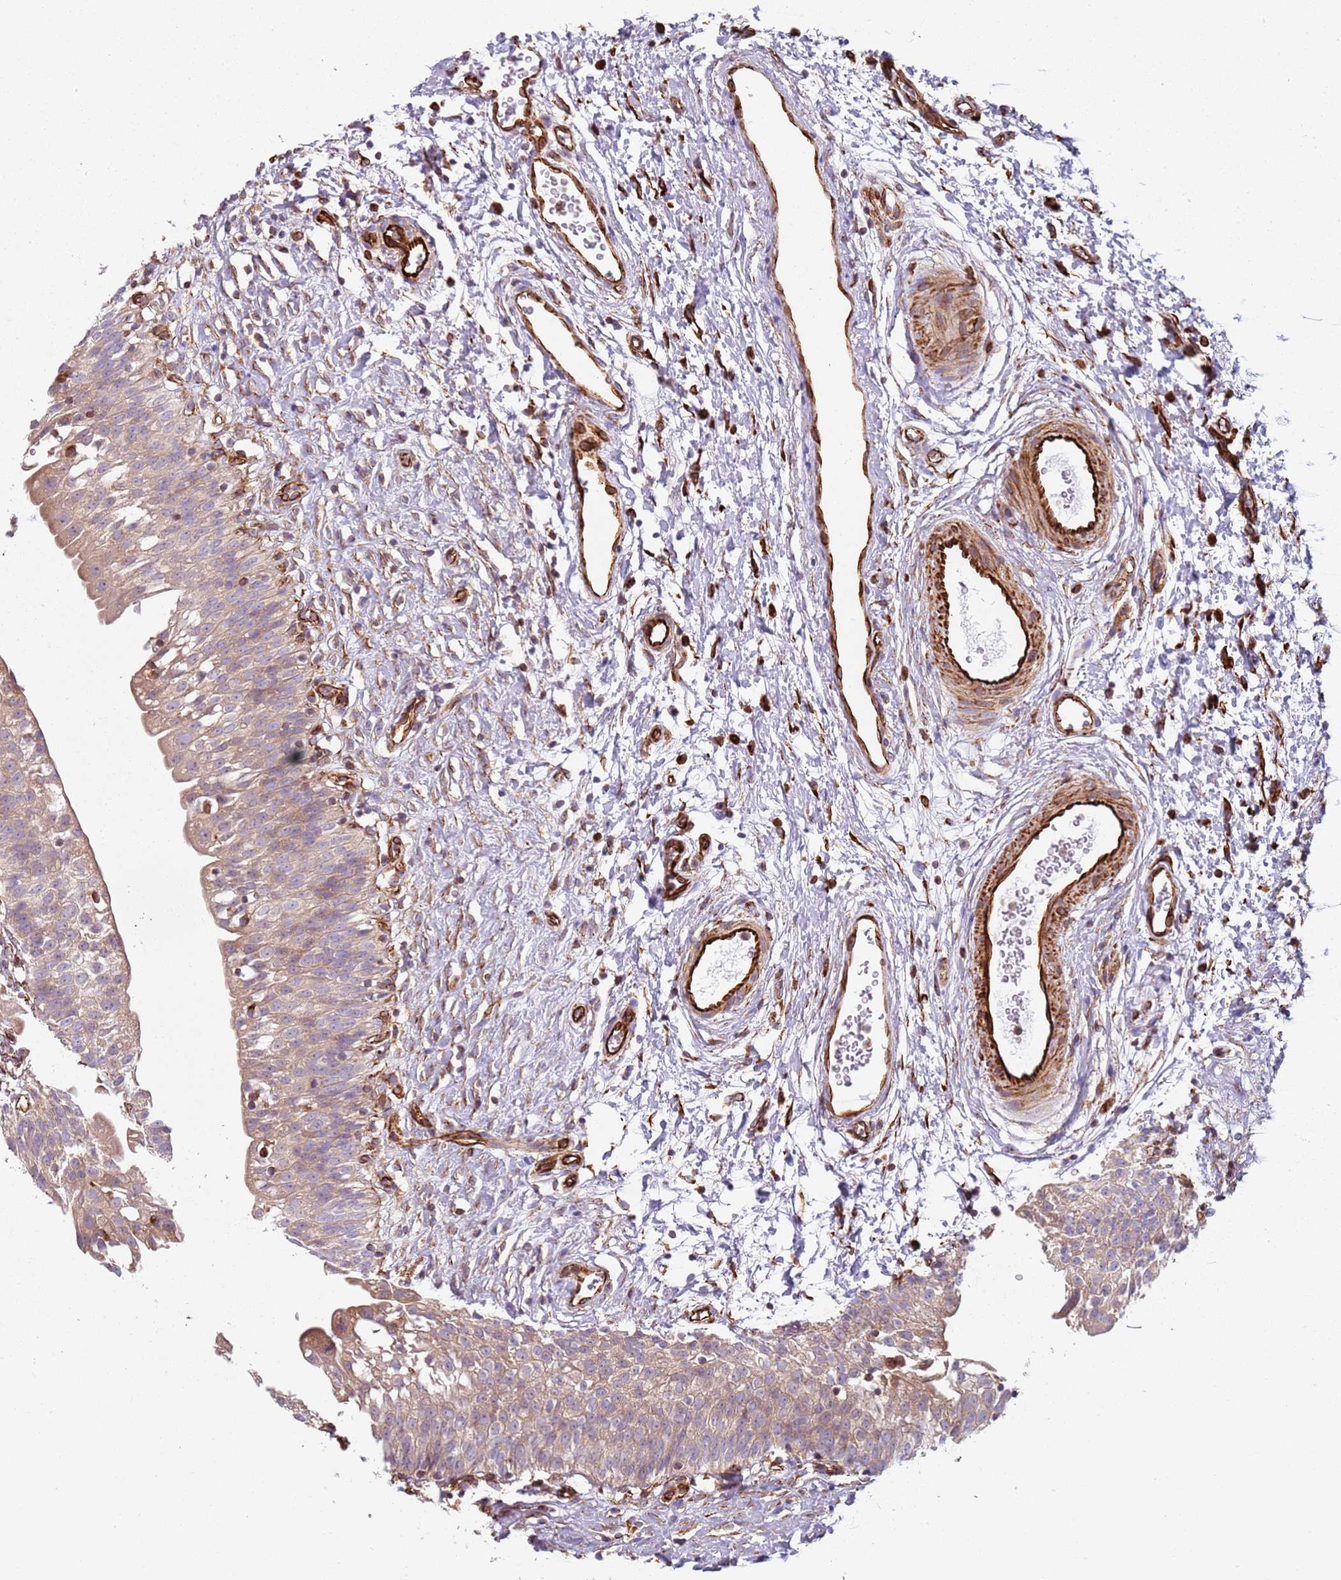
{"staining": {"intensity": "moderate", "quantity": ">75%", "location": "cytoplasmic/membranous"}, "tissue": "urinary bladder", "cell_type": "Urothelial cells", "image_type": "normal", "snomed": [{"axis": "morphology", "description": "Normal tissue, NOS"}, {"axis": "topography", "description": "Urinary bladder"}], "caption": "Protein staining of unremarkable urinary bladder shows moderate cytoplasmic/membranous expression in approximately >75% of urothelial cells.", "gene": "SNAPIN", "patient": {"sex": "male", "age": 51}}